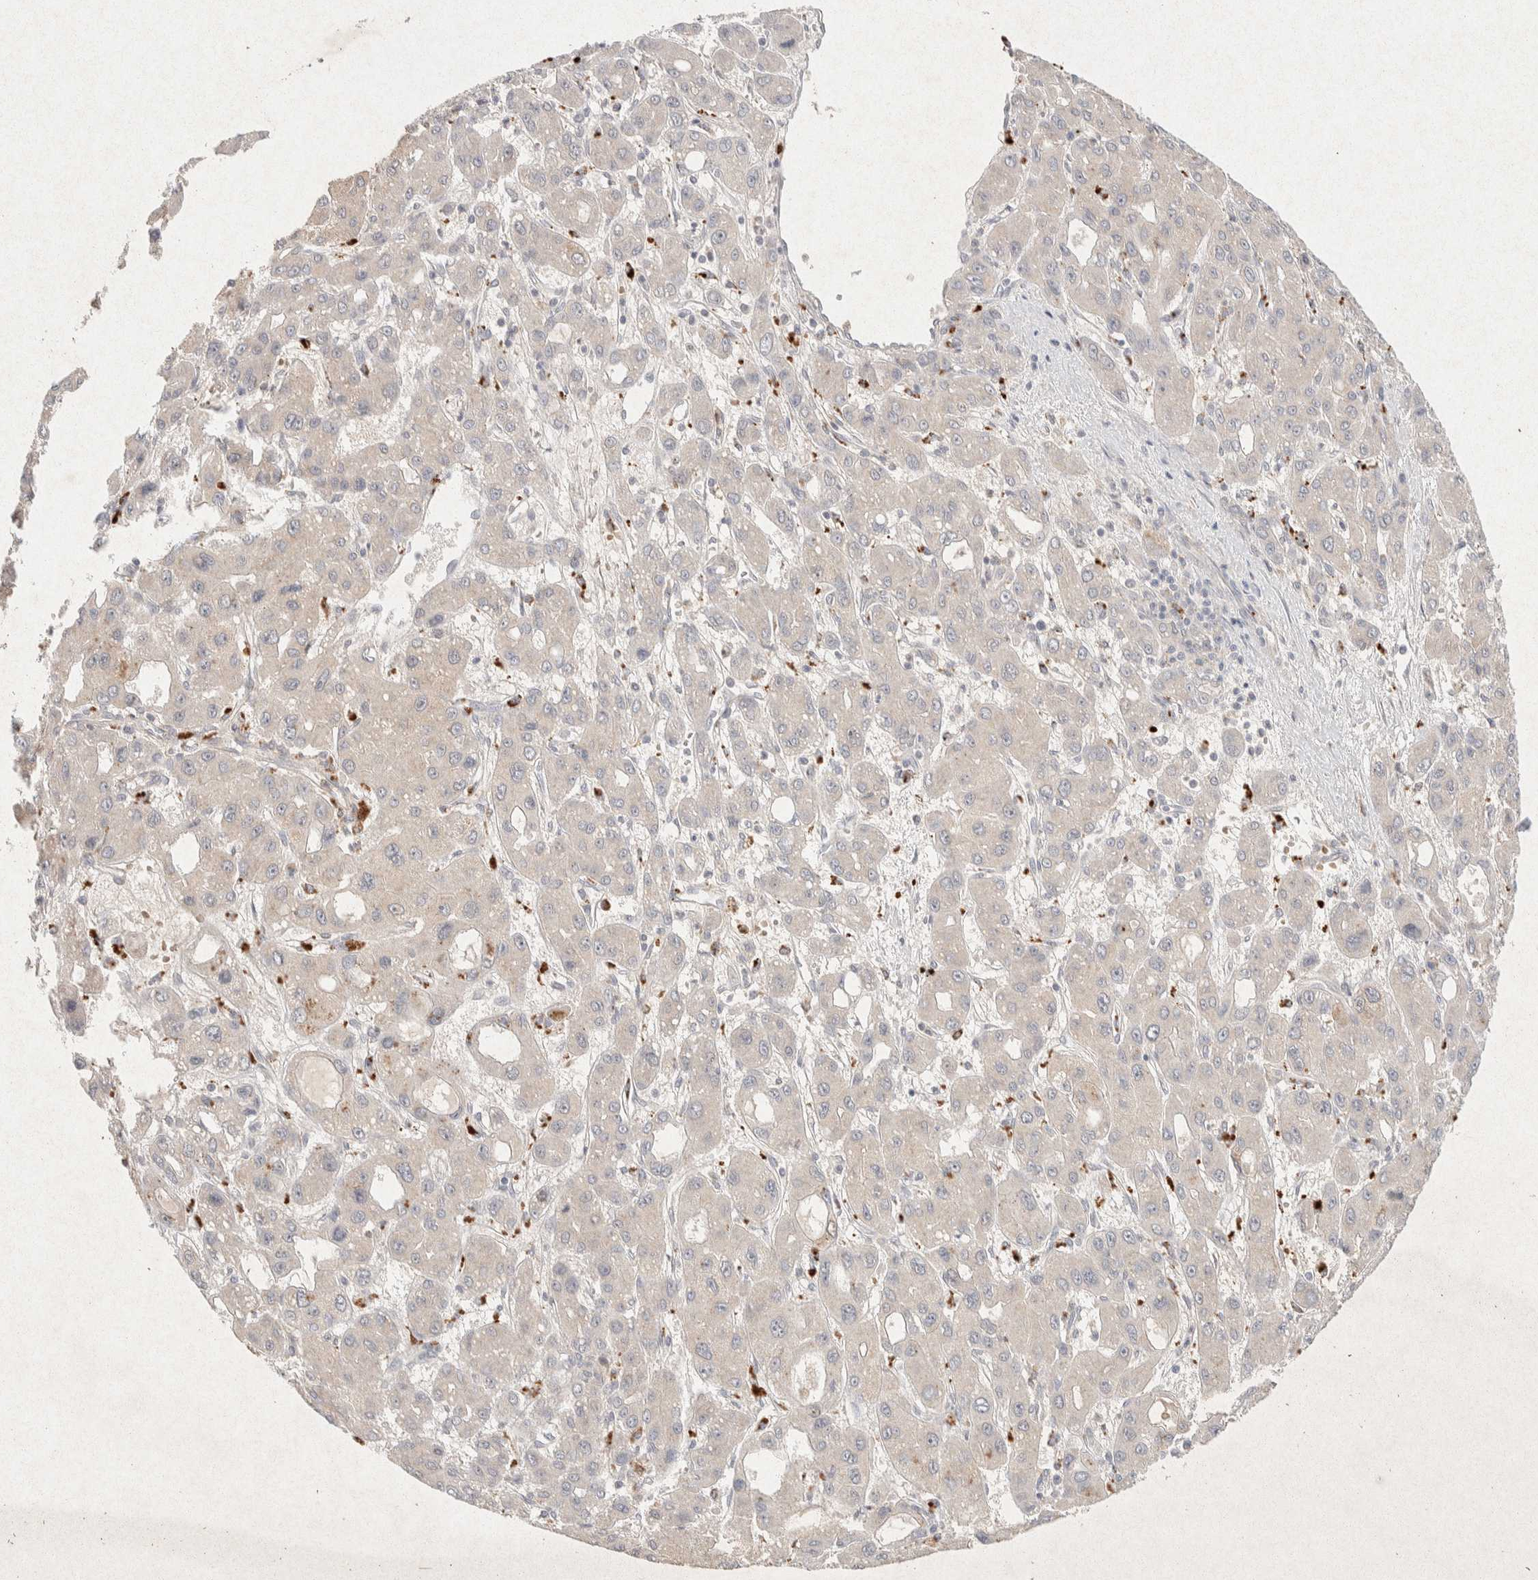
{"staining": {"intensity": "weak", "quantity": "<25%", "location": "cytoplasmic/membranous"}, "tissue": "liver cancer", "cell_type": "Tumor cells", "image_type": "cancer", "snomed": [{"axis": "morphology", "description": "Carcinoma, Hepatocellular, NOS"}, {"axis": "topography", "description": "Liver"}], "caption": "IHC micrograph of human hepatocellular carcinoma (liver) stained for a protein (brown), which displays no staining in tumor cells.", "gene": "GNAI1", "patient": {"sex": "male", "age": 55}}